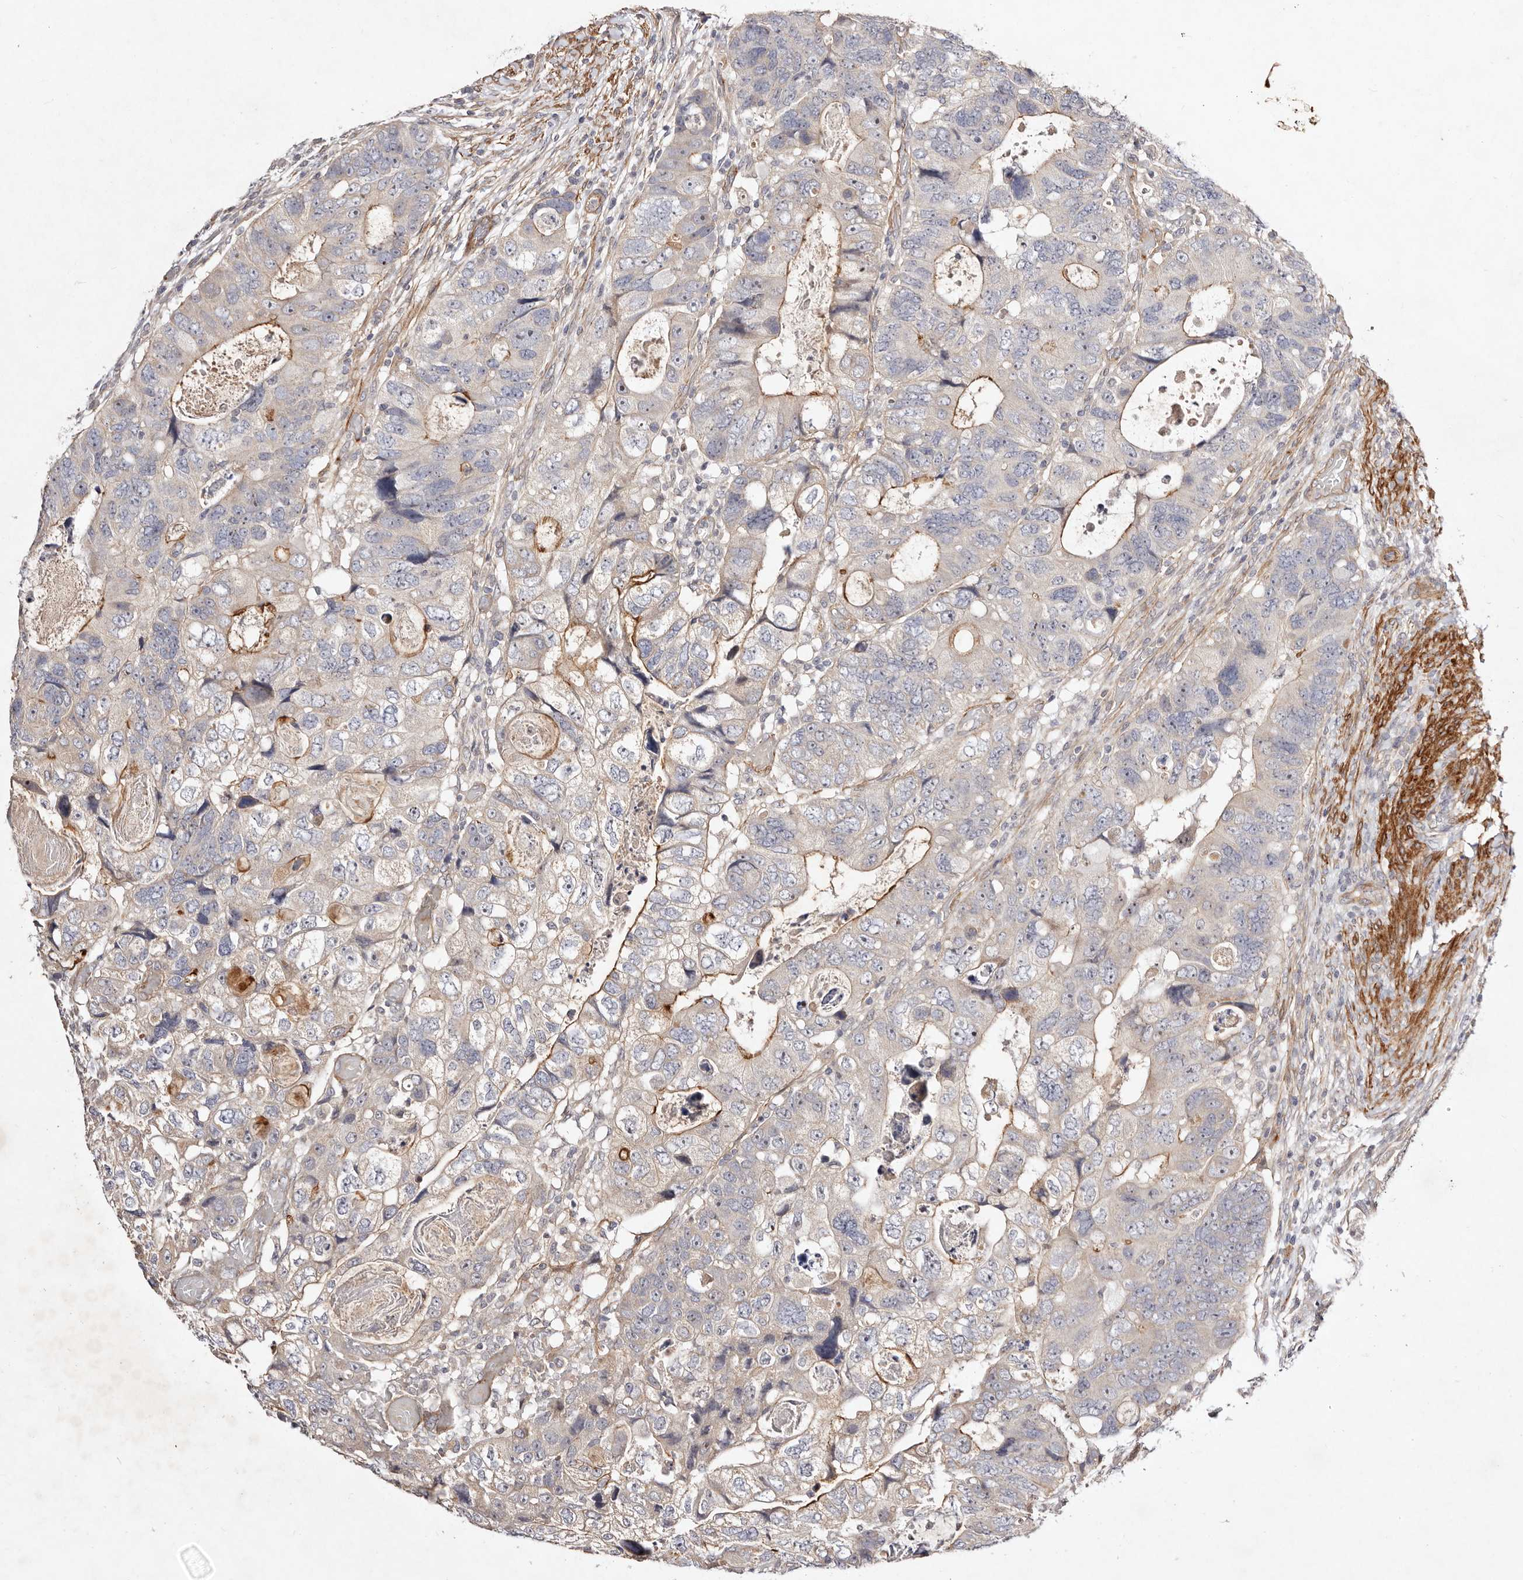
{"staining": {"intensity": "moderate", "quantity": "<25%", "location": "cytoplasmic/membranous"}, "tissue": "colorectal cancer", "cell_type": "Tumor cells", "image_type": "cancer", "snomed": [{"axis": "morphology", "description": "Adenocarcinoma, NOS"}, {"axis": "topography", "description": "Rectum"}], "caption": "High-magnification brightfield microscopy of colorectal cancer (adenocarcinoma) stained with DAB (3,3'-diaminobenzidine) (brown) and counterstained with hematoxylin (blue). tumor cells exhibit moderate cytoplasmic/membranous expression is present in approximately<25% of cells.", "gene": "MTMR11", "patient": {"sex": "male", "age": 59}}